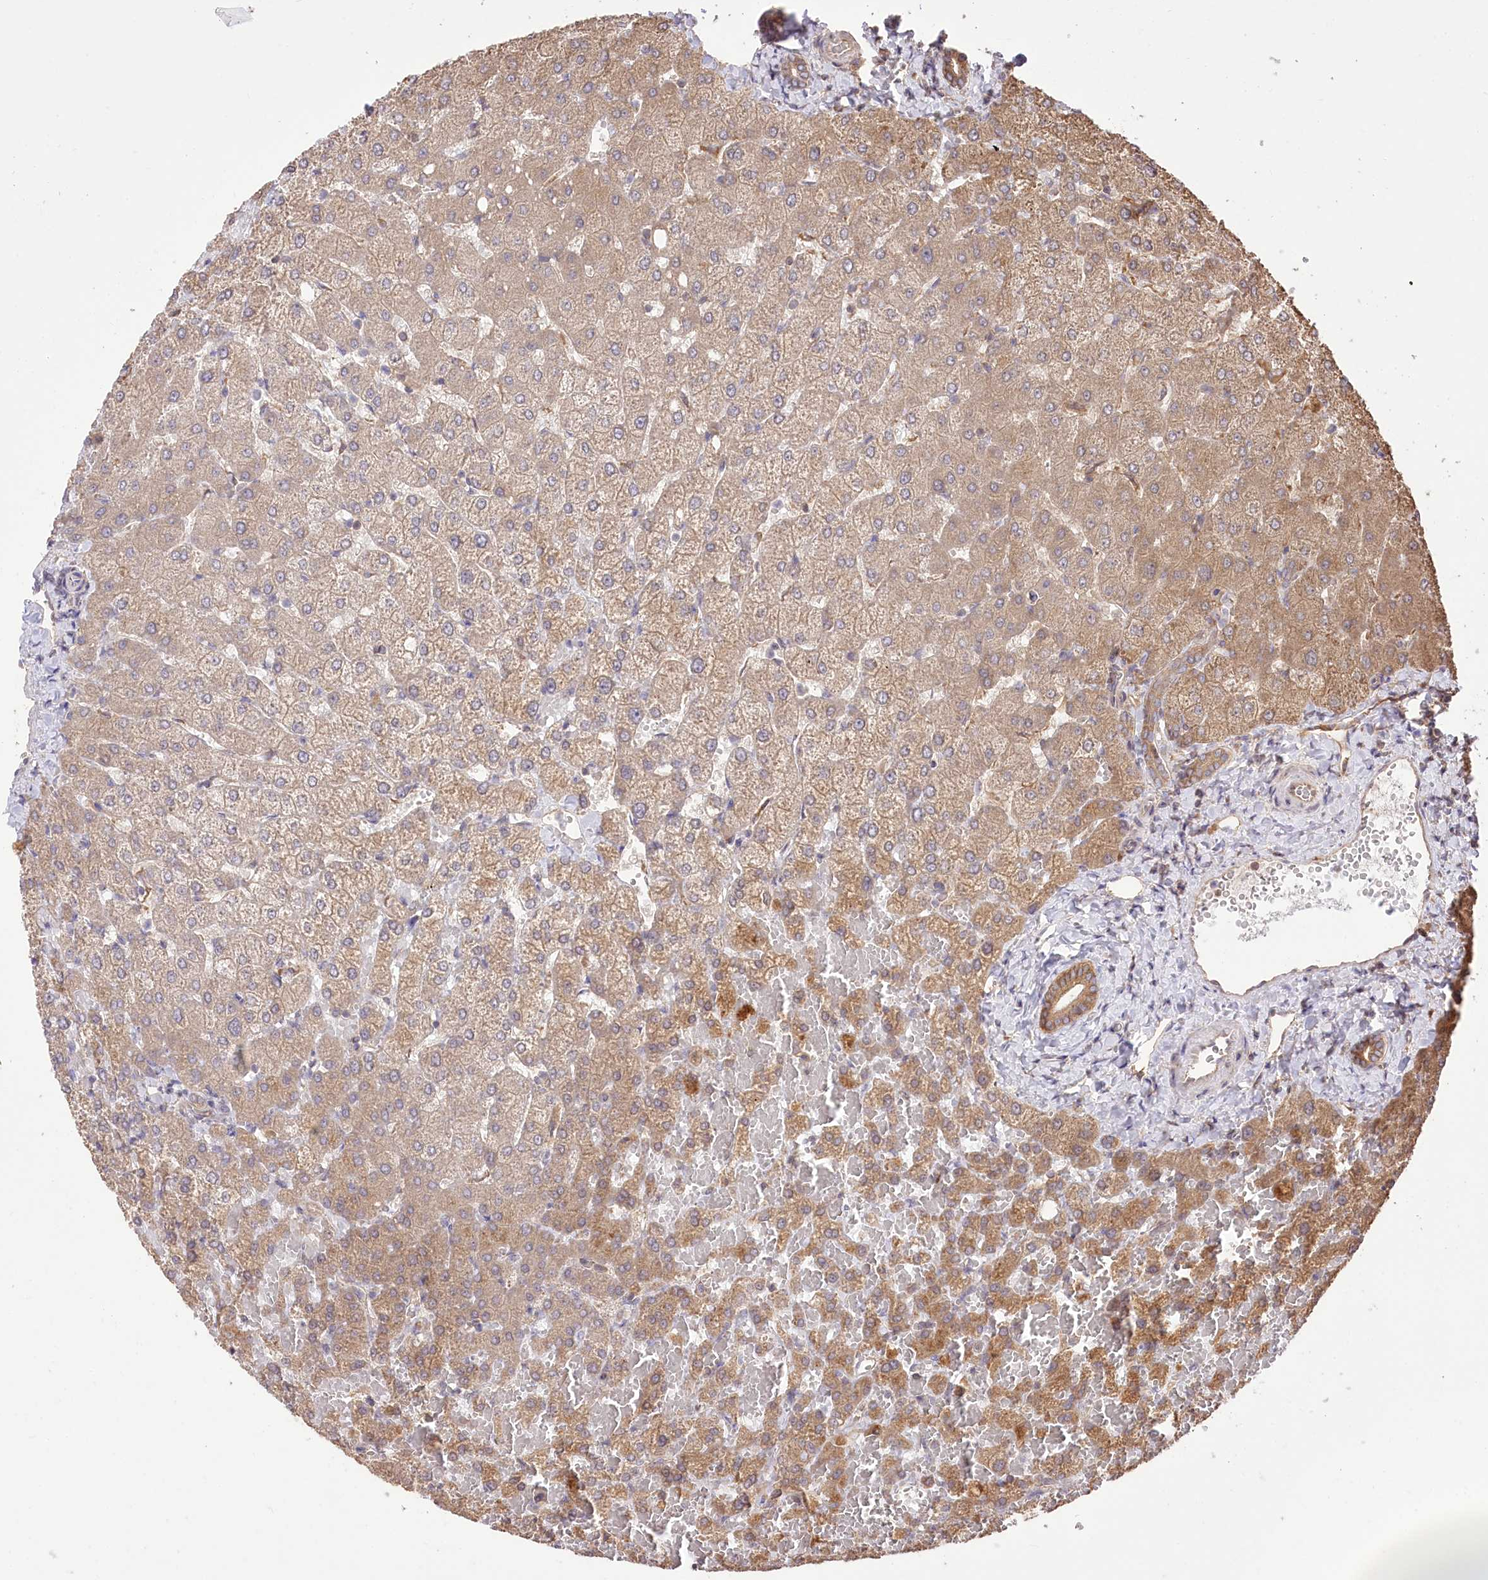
{"staining": {"intensity": "moderate", "quantity": ">75%", "location": "cytoplasmic/membranous"}, "tissue": "liver", "cell_type": "Cholangiocytes", "image_type": "normal", "snomed": [{"axis": "morphology", "description": "Normal tissue, NOS"}, {"axis": "topography", "description": "Liver"}], "caption": "This micrograph reveals immunohistochemistry staining of benign human liver, with medium moderate cytoplasmic/membranous staining in approximately >75% of cholangiocytes.", "gene": "XYLB", "patient": {"sex": "female", "age": 54}}